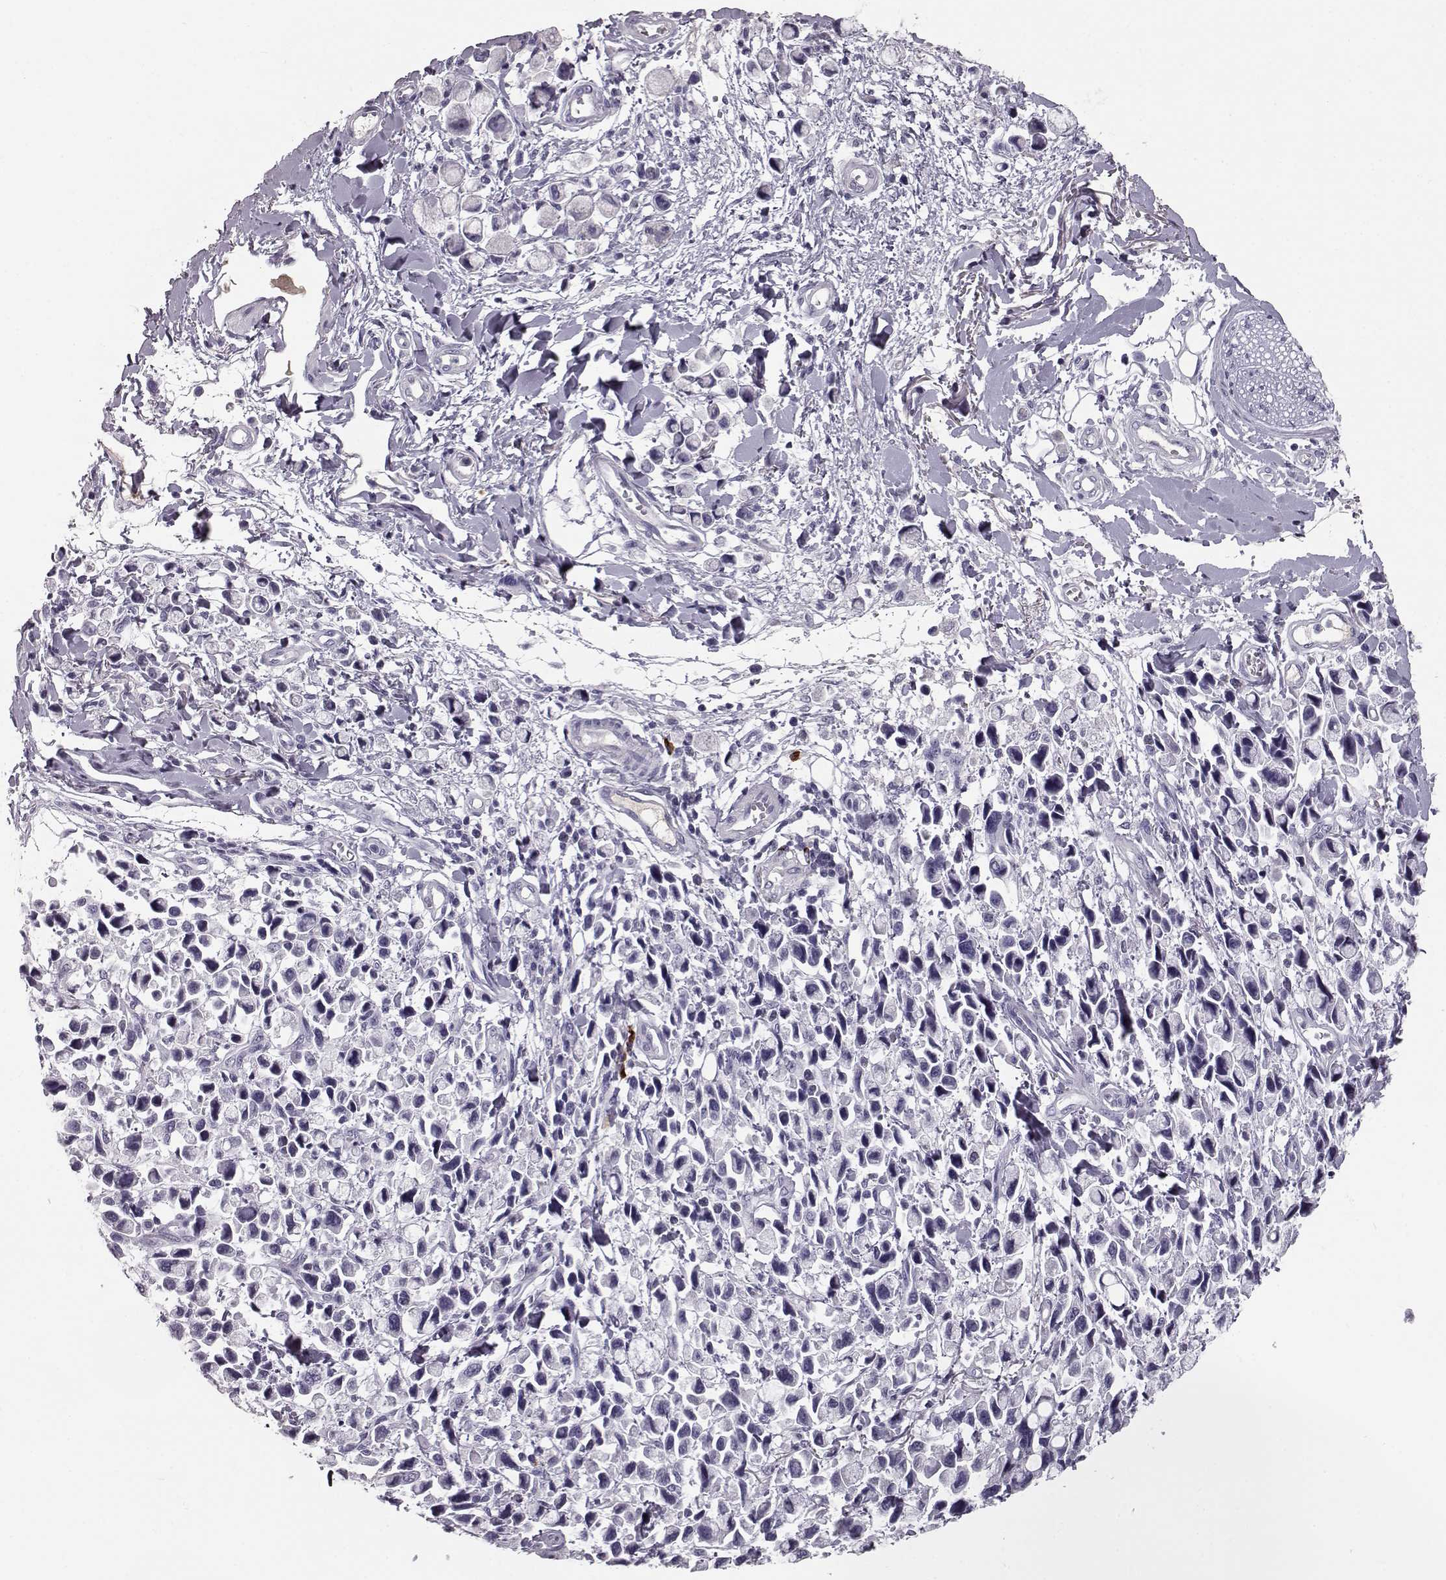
{"staining": {"intensity": "negative", "quantity": "none", "location": "none"}, "tissue": "stomach cancer", "cell_type": "Tumor cells", "image_type": "cancer", "snomed": [{"axis": "morphology", "description": "Adenocarcinoma, NOS"}, {"axis": "topography", "description": "Stomach"}], "caption": "Tumor cells show no significant protein expression in stomach adenocarcinoma.", "gene": "CCL19", "patient": {"sex": "female", "age": 81}}